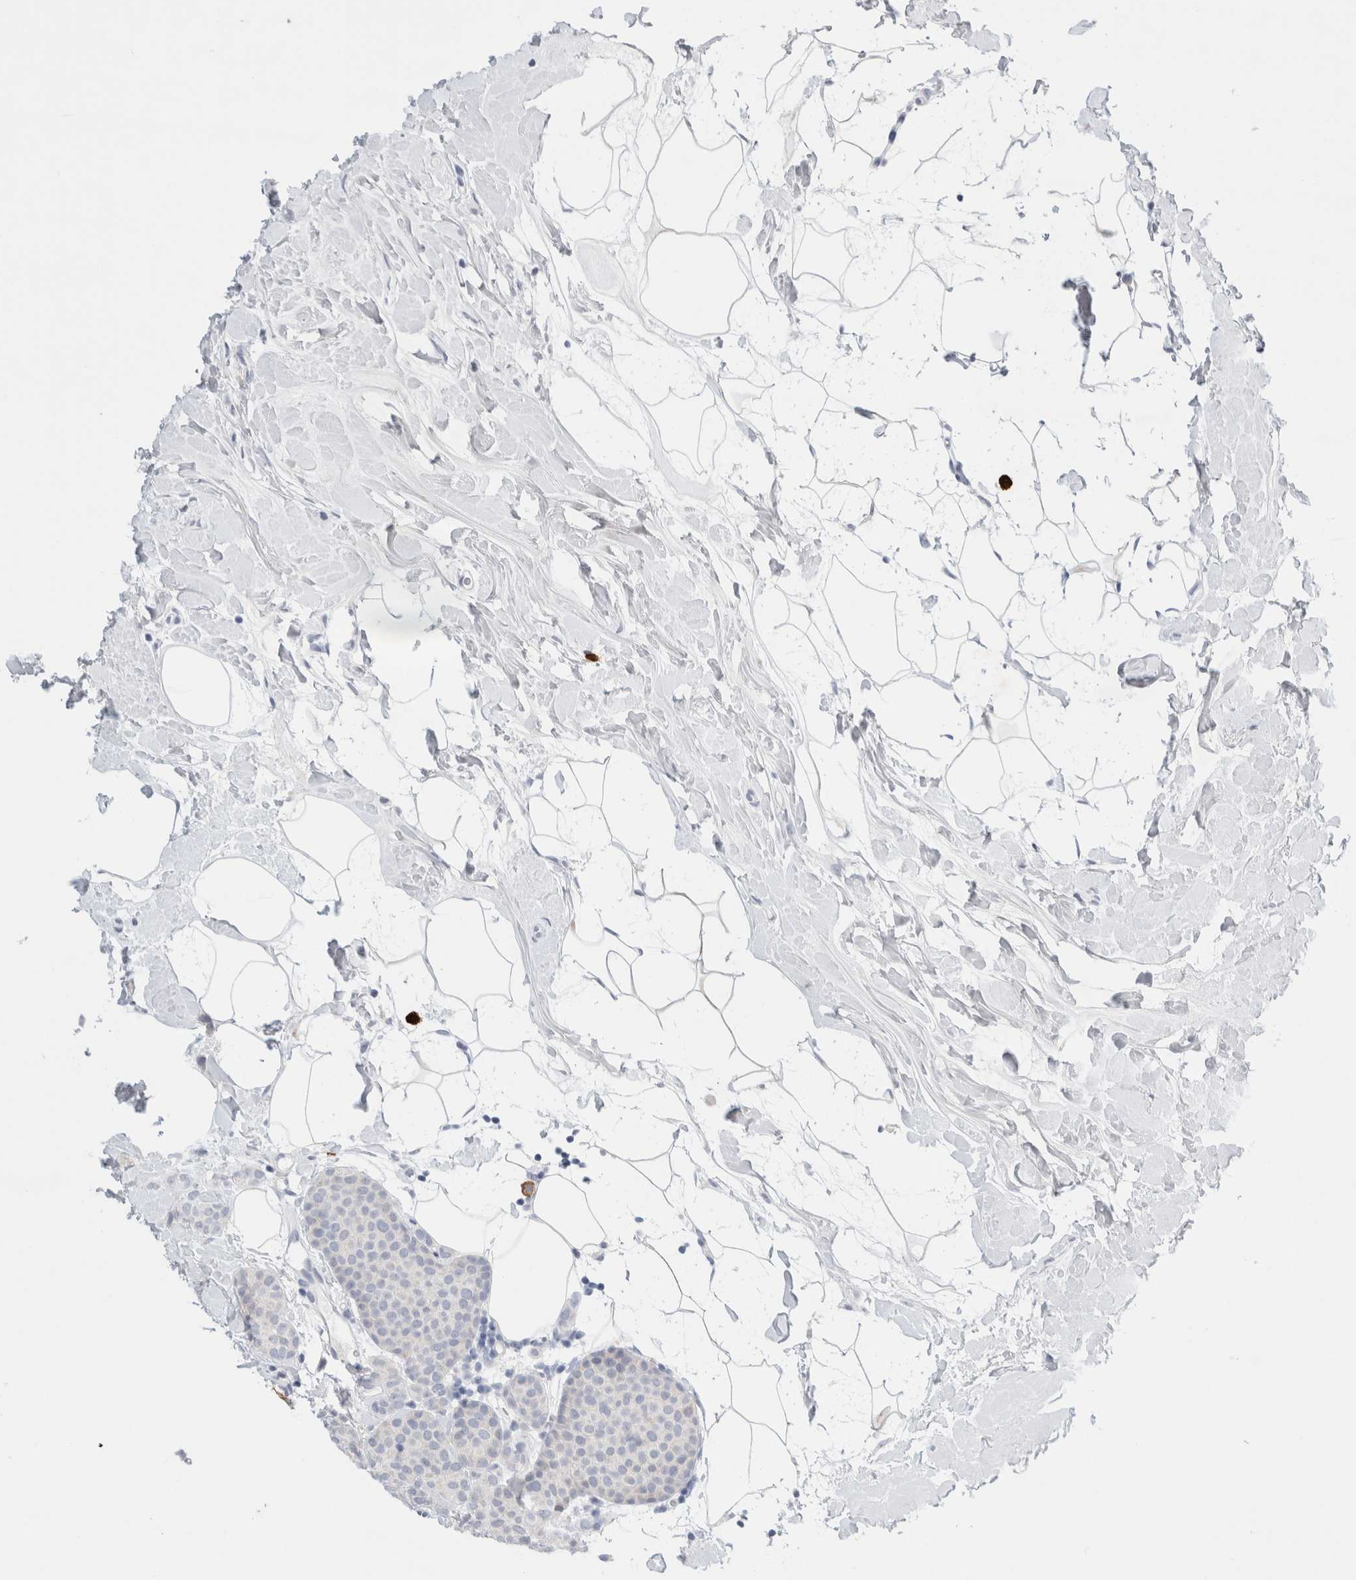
{"staining": {"intensity": "negative", "quantity": "none", "location": "none"}, "tissue": "breast cancer", "cell_type": "Tumor cells", "image_type": "cancer", "snomed": [{"axis": "morphology", "description": "Lobular carcinoma, in situ"}, {"axis": "morphology", "description": "Lobular carcinoma"}, {"axis": "topography", "description": "Breast"}], "caption": "There is no significant staining in tumor cells of breast lobular carcinoma in situ. Nuclei are stained in blue.", "gene": "SLC22A12", "patient": {"sex": "female", "age": 41}}